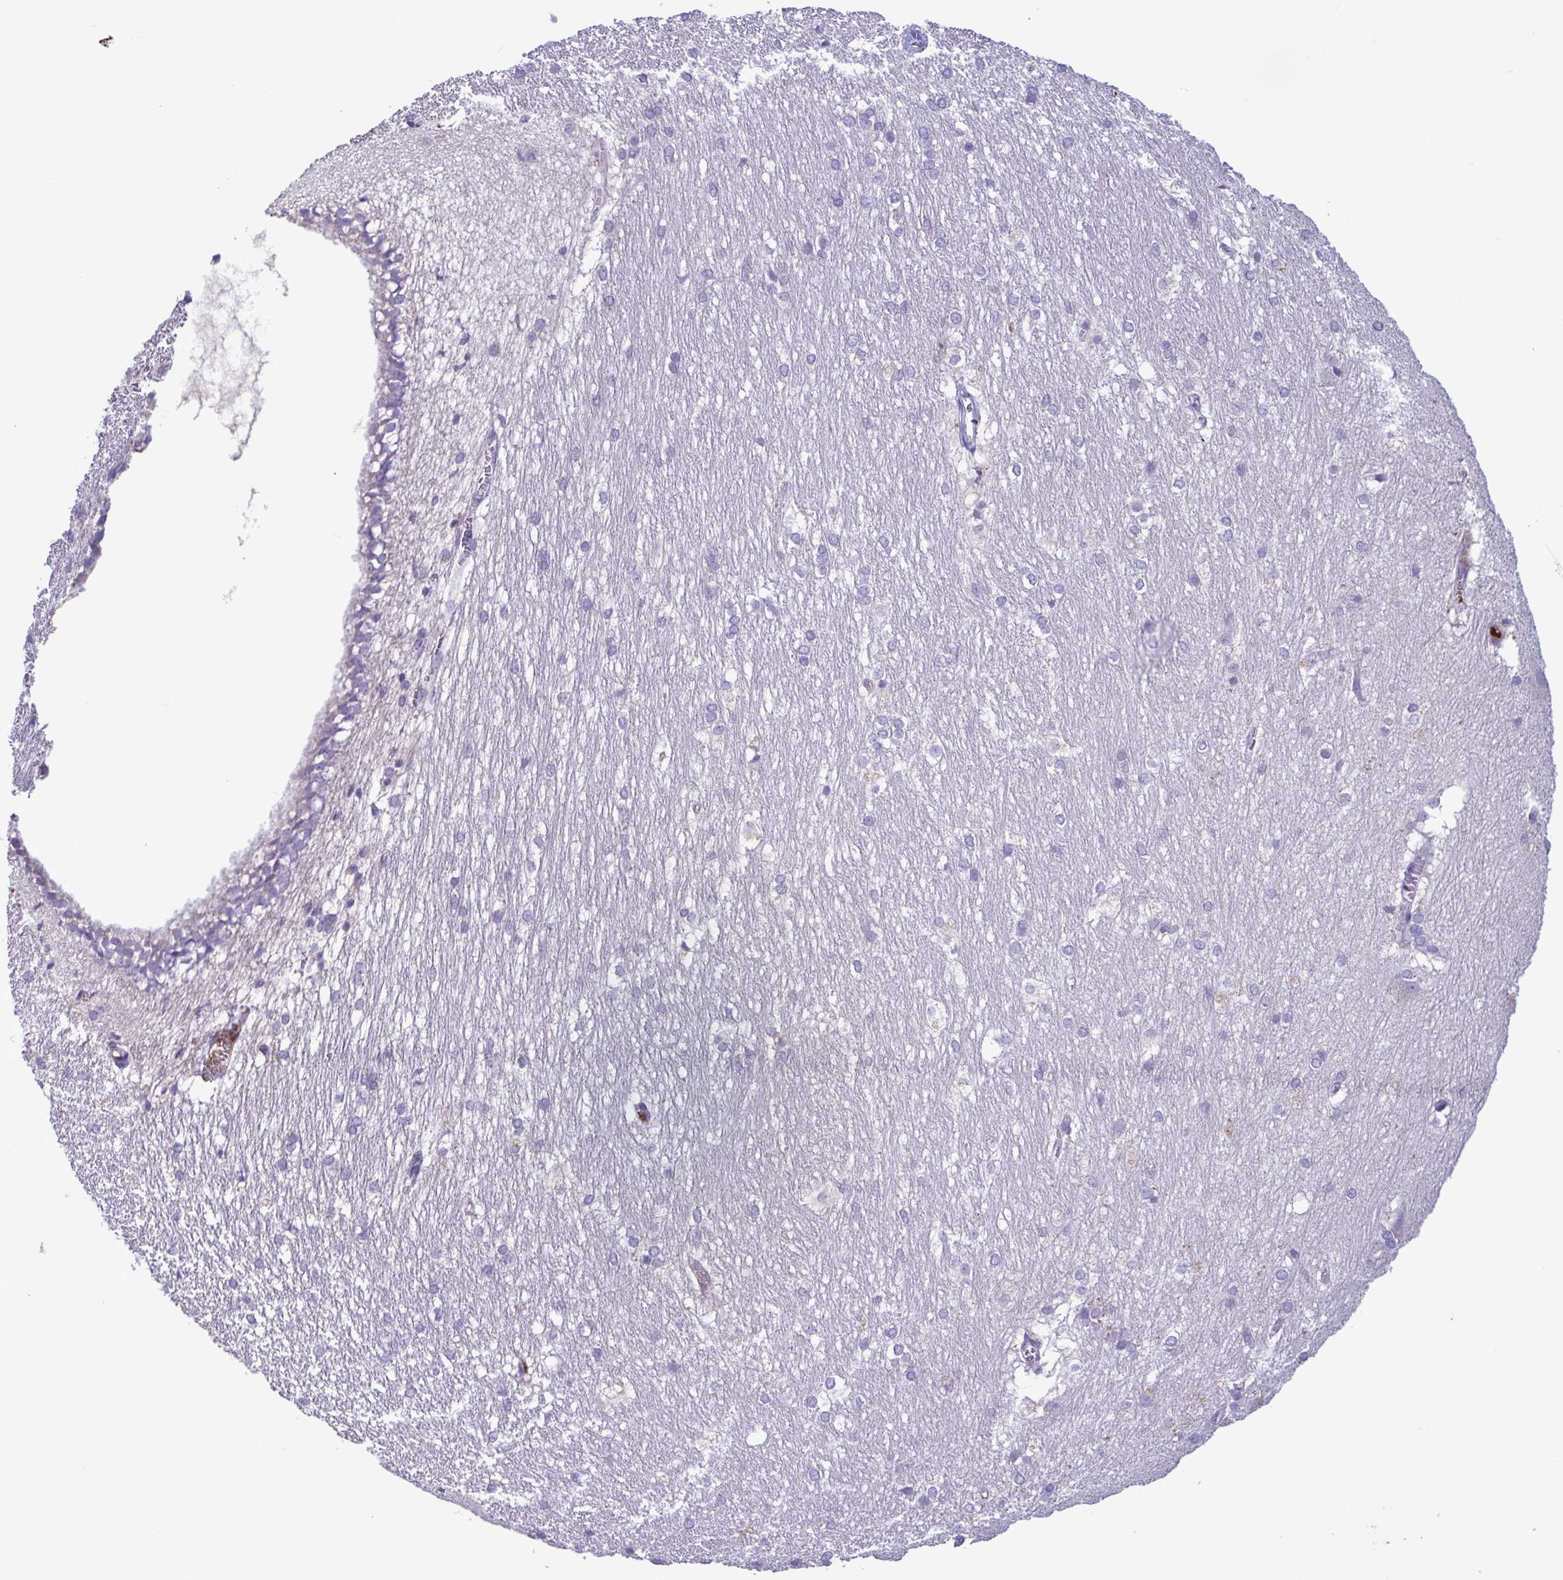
{"staining": {"intensity": "negative", "quantity": "none", "location": "none"}, "tissue": "hippocampus", "cell_type": "Glial cells", "image_type": "normal", "snomed": [{"axis": "morphology", "description": "Normal tissue, NOS"}, {"axis": "topography", "description": "Cerebral cortex"}, {"axis": "topography", "description": "Hippocampus"}], "caption": "This is a micrograph of immunohistochemistry (IHC) staining of benign hippocampus, which shows no positivity in glial cells. (DAB immunohistochemistry visualized using brightfield microscopy, high magnification).", "gene": "F13B", "patient": {"sex": "female", "age": 19}}